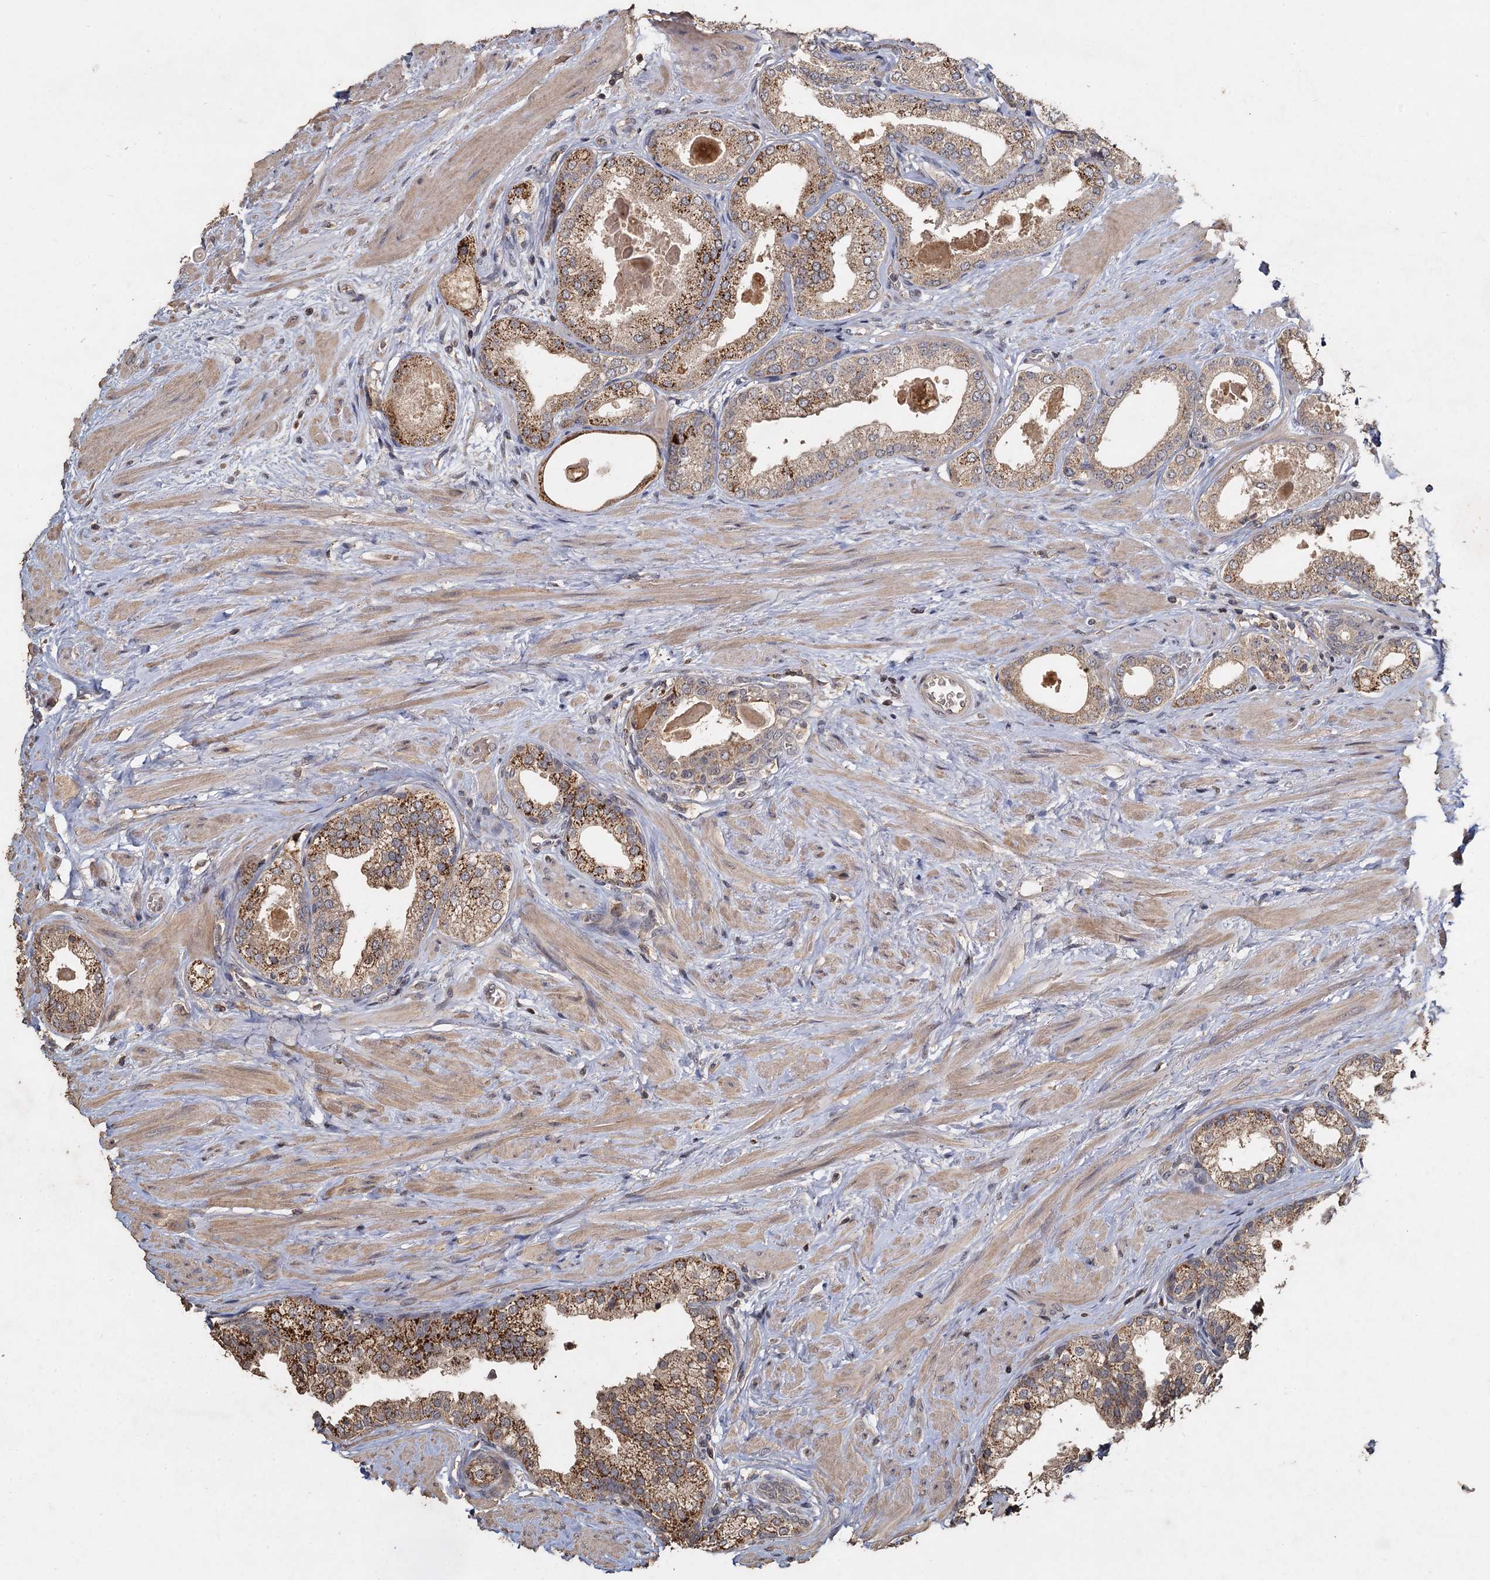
{"staining": {"intensity": "moderate", "quantity": ">75%", "location": "cytoplasmic/membranous"}, "tissue": "prostate", "cell_type": "Glandular cells", "image_type": "normal", "snomed": [{"axis": "morphology", "description": "Normal tissue, NOS"}, {"axis": "topography", "description": "Prostate"}], "caption": "Immunohistochemical staining of normal prostate shows moderate cytoplasmic/membranous protein staining in about >75% of glandular cells. (brown staining indicates protein expression, while blue staining denotes nuclei).", "gene": "CCDC61", "patient": {"sex": "male", "age": 48}}